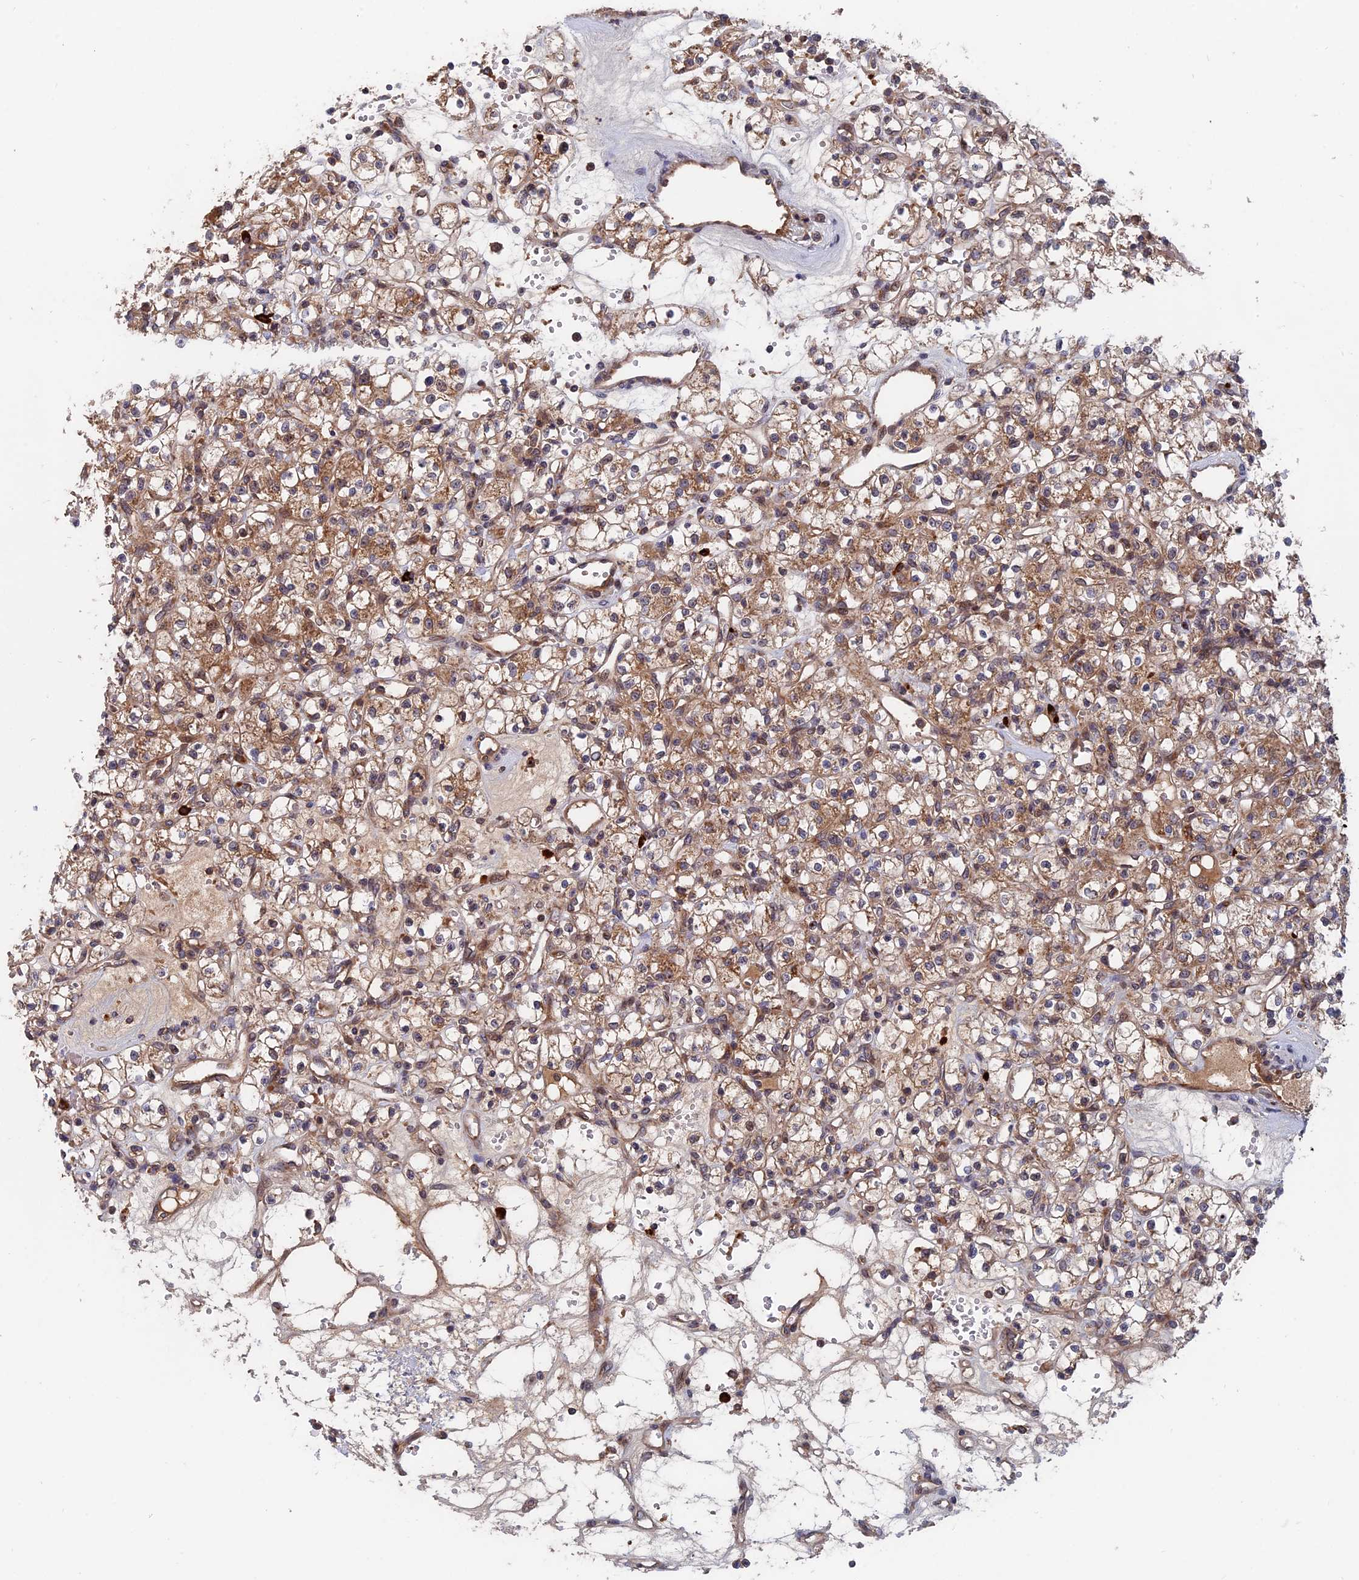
{"staining": {"intensity": "moderate", "quantity": "<25%", "location": "cytoplasmic/membranous"}, "tissue": "renal cancer", "cell_type": "Tumor cells", "image_type": "cancer", "snomed": [{"axis": "morphology", "description": "Adenocarcinoma, NOS"}, {"axis": "topography", "description": "Kidney"}], "caption": "Immunohistochemistry of renal cancer exhibits low levels of moderate cytoplasmic/membranous positivity in about <25% of tumor cells.", "gene": "TRAPPC2L", "patient": {"sex": "female", "age": 59}}